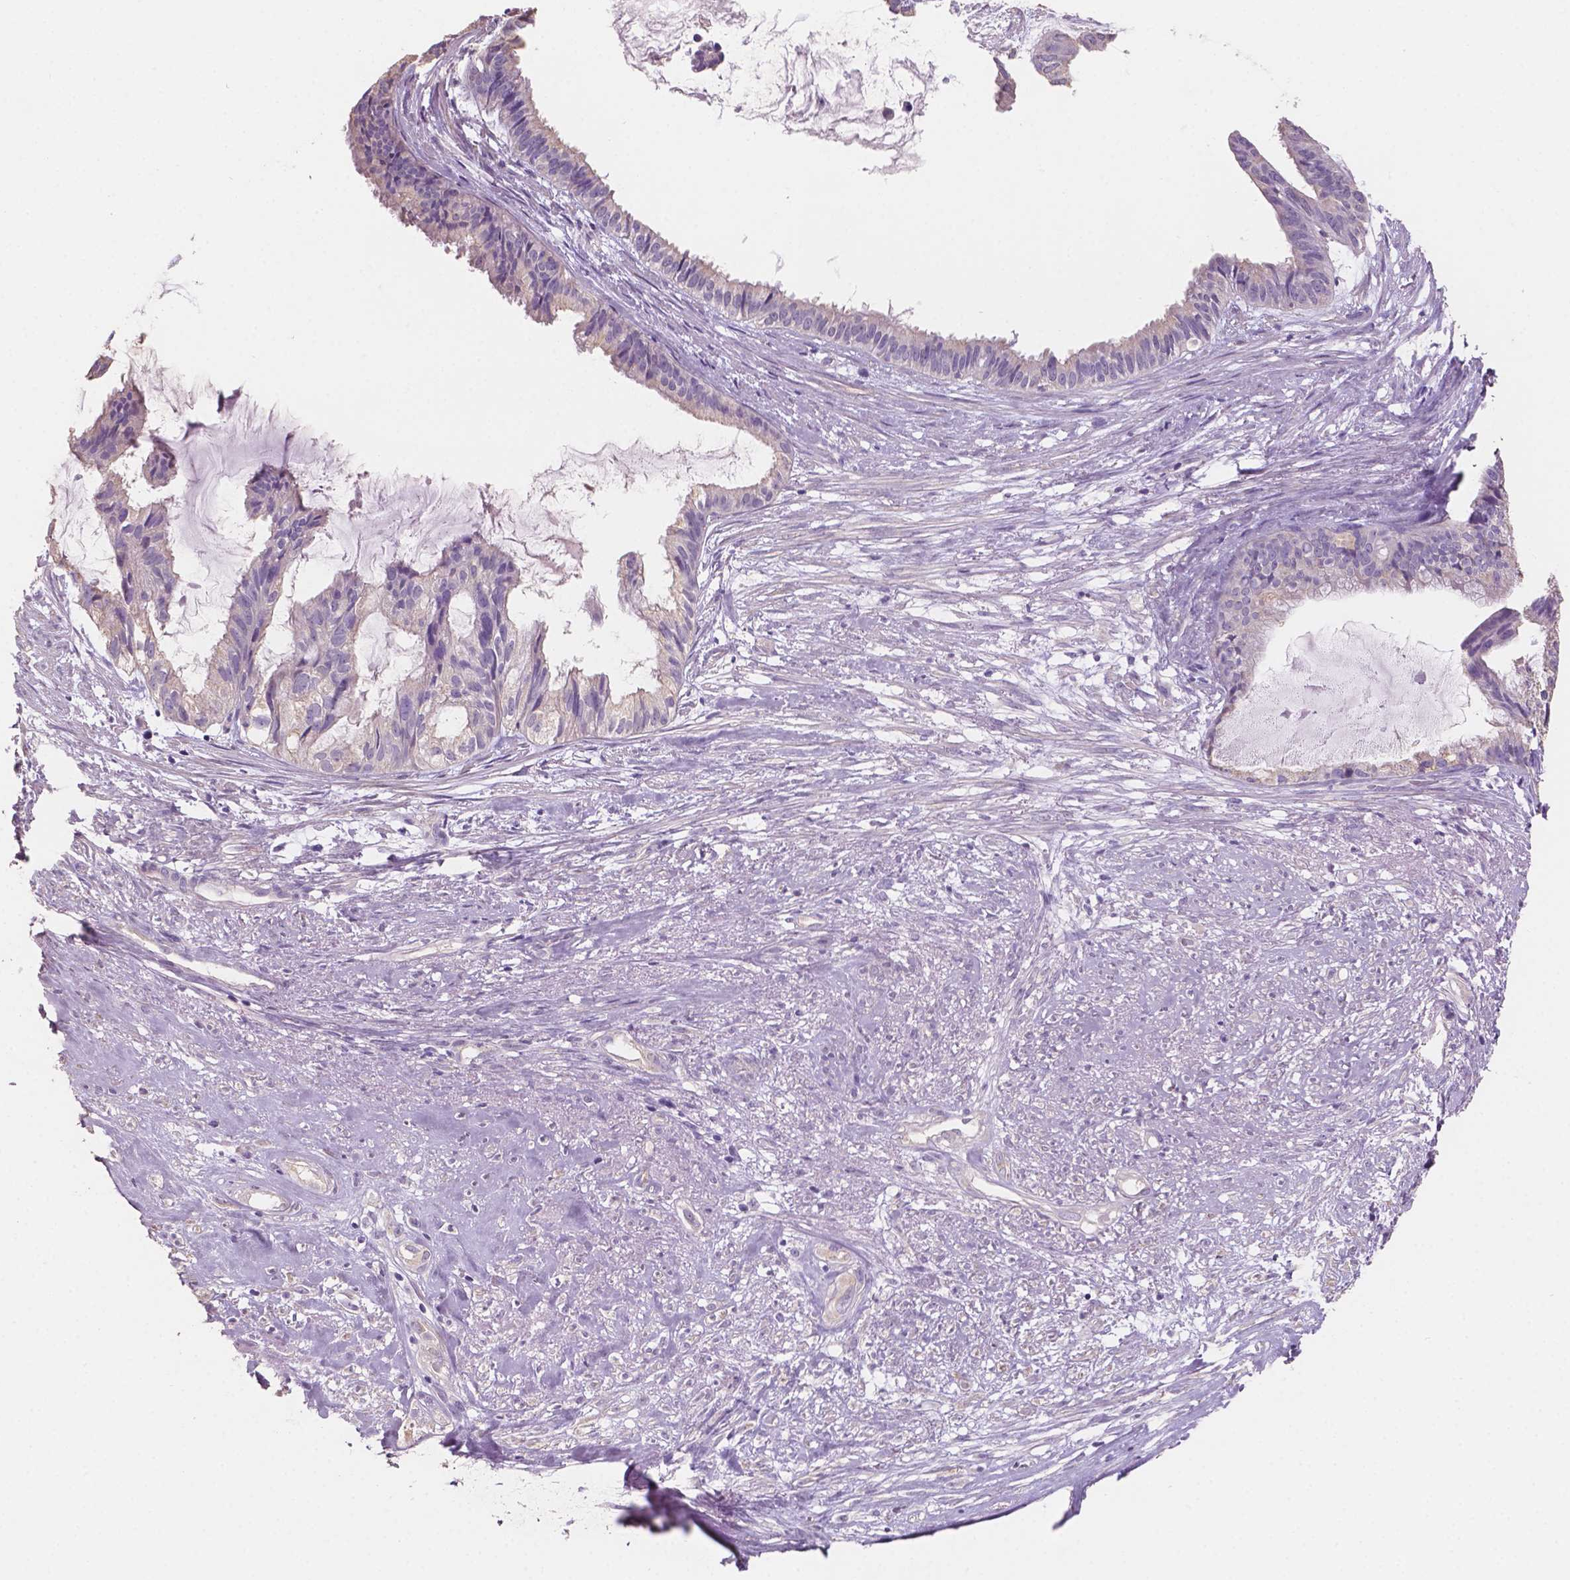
{"staining": {"intensity": "negative", "quantity": "none", "location": "none"}, "tissue": "endometrial cancer", "cell_type": "Tumor cells", "image_type": "cancer", "snomed": [{"axis": "morphology", "description": "Adenocarcinoma, NOS"}, {"axis": "topography", "description": "Endometrium"}], "caption": "High power microscopy histopathology image of an immunohistochemistry (IHC) image of endometrial cancer (adenocarcinoma), revealing no significant staining in tumor cells. The staining was performed using DAB to visualize the protein expression in brown, while the nuclei were stained in blue with hematoxylin (Magnification: 20x).", "gene": "SBSN", "patient": {"sex": "female", "age": 86}}